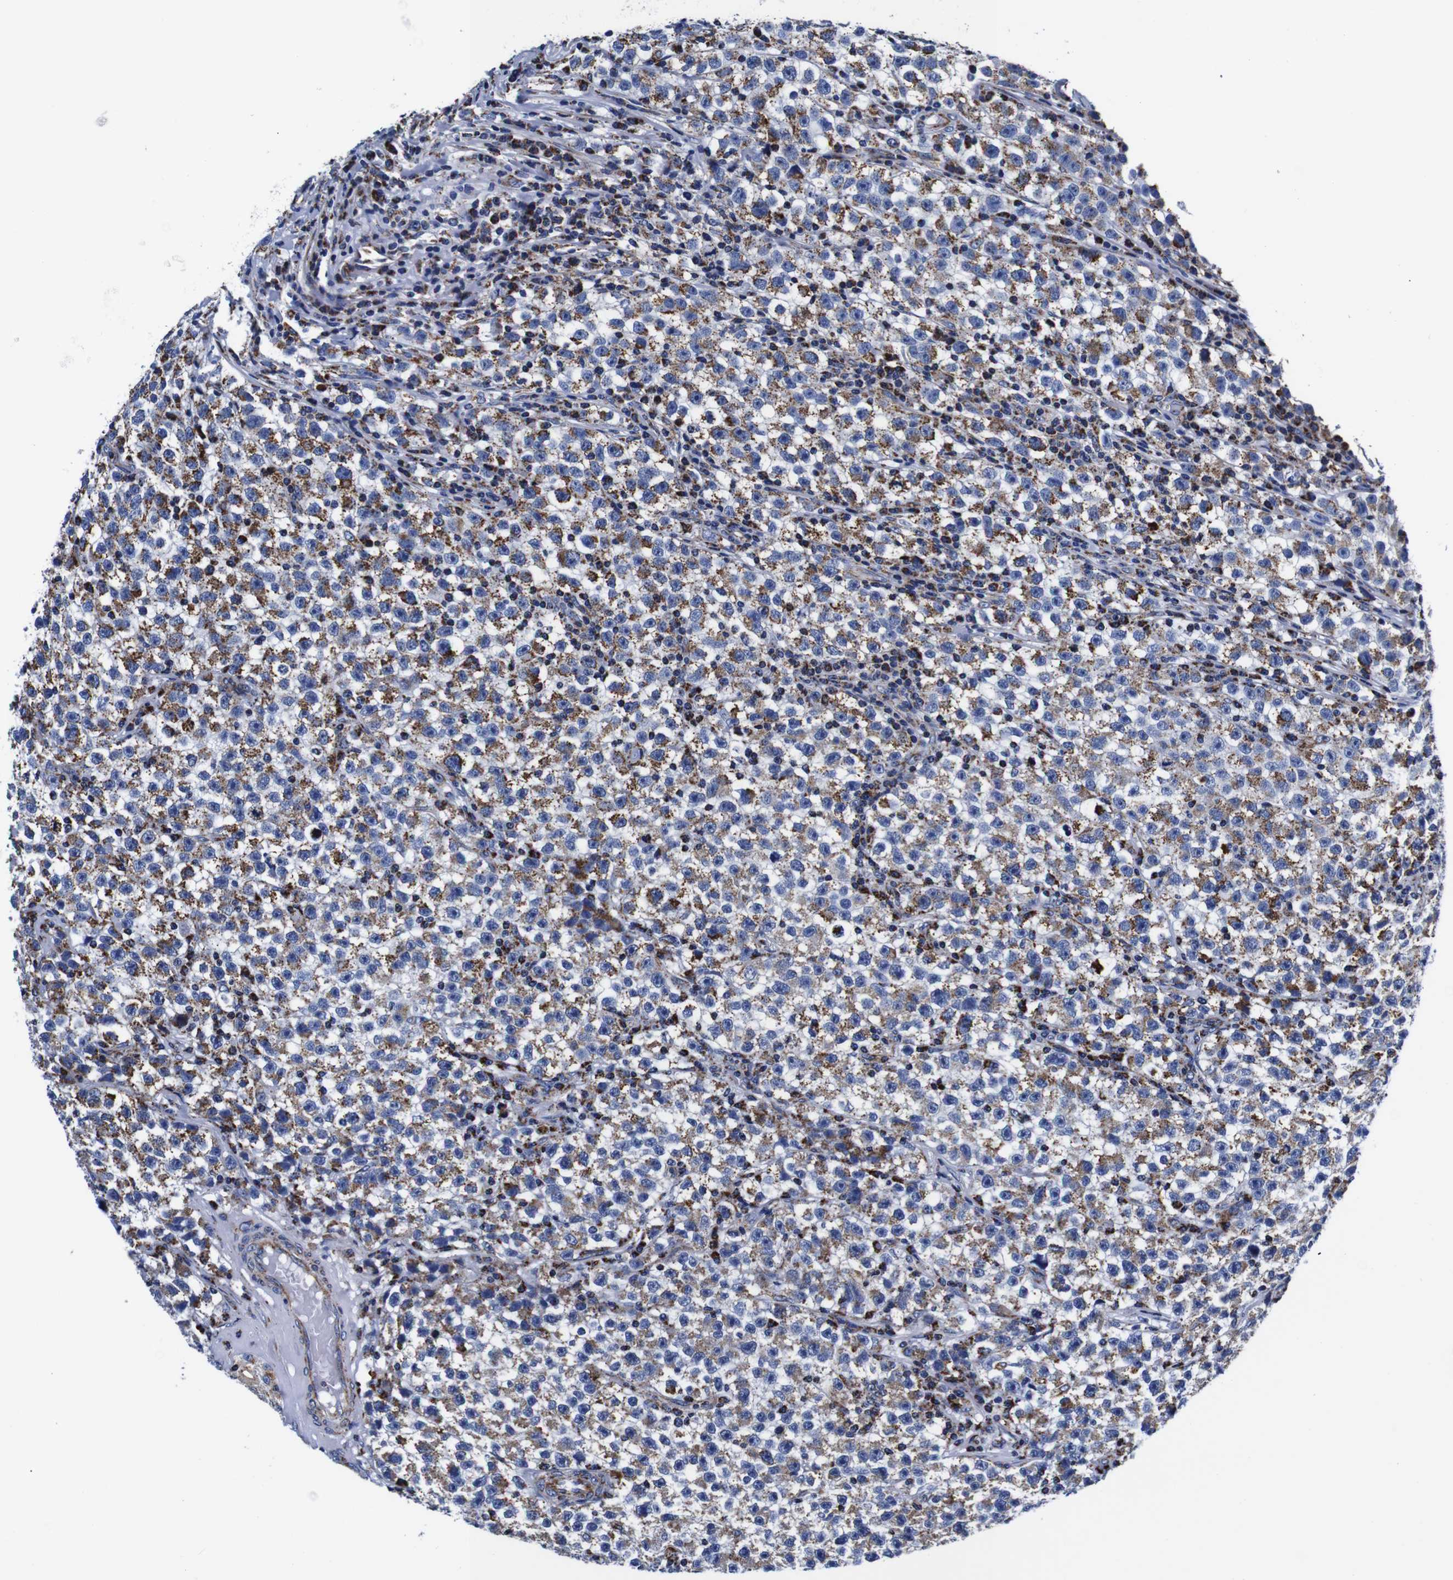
{"staining": {"intensity": "moderate", "quantity": ">75%", "location": "cytoplasmic/membranous"}, "tissue": "testis cancer", "cell_type": "Tumor cells", "image_type": "cancer", "snomed": [{"axis": "morphology", "description": "Seminoma, NOS"}, {"axis": "topography", "description": "Testis"}], "caption": "IHC staining of seminoma (testis), which shows medium levels of moderate cytoplasmic/membranous positivity in about >75% of tumor cells indicating moderate cytoplasmic/membranous protein positivity. The staining was performed using DAB (brown) for protein detection and nuclei were counterstained in hematoxylin (blue).", "gene": "FKBP9", "patient": {"sex": "male", "age": 22}}